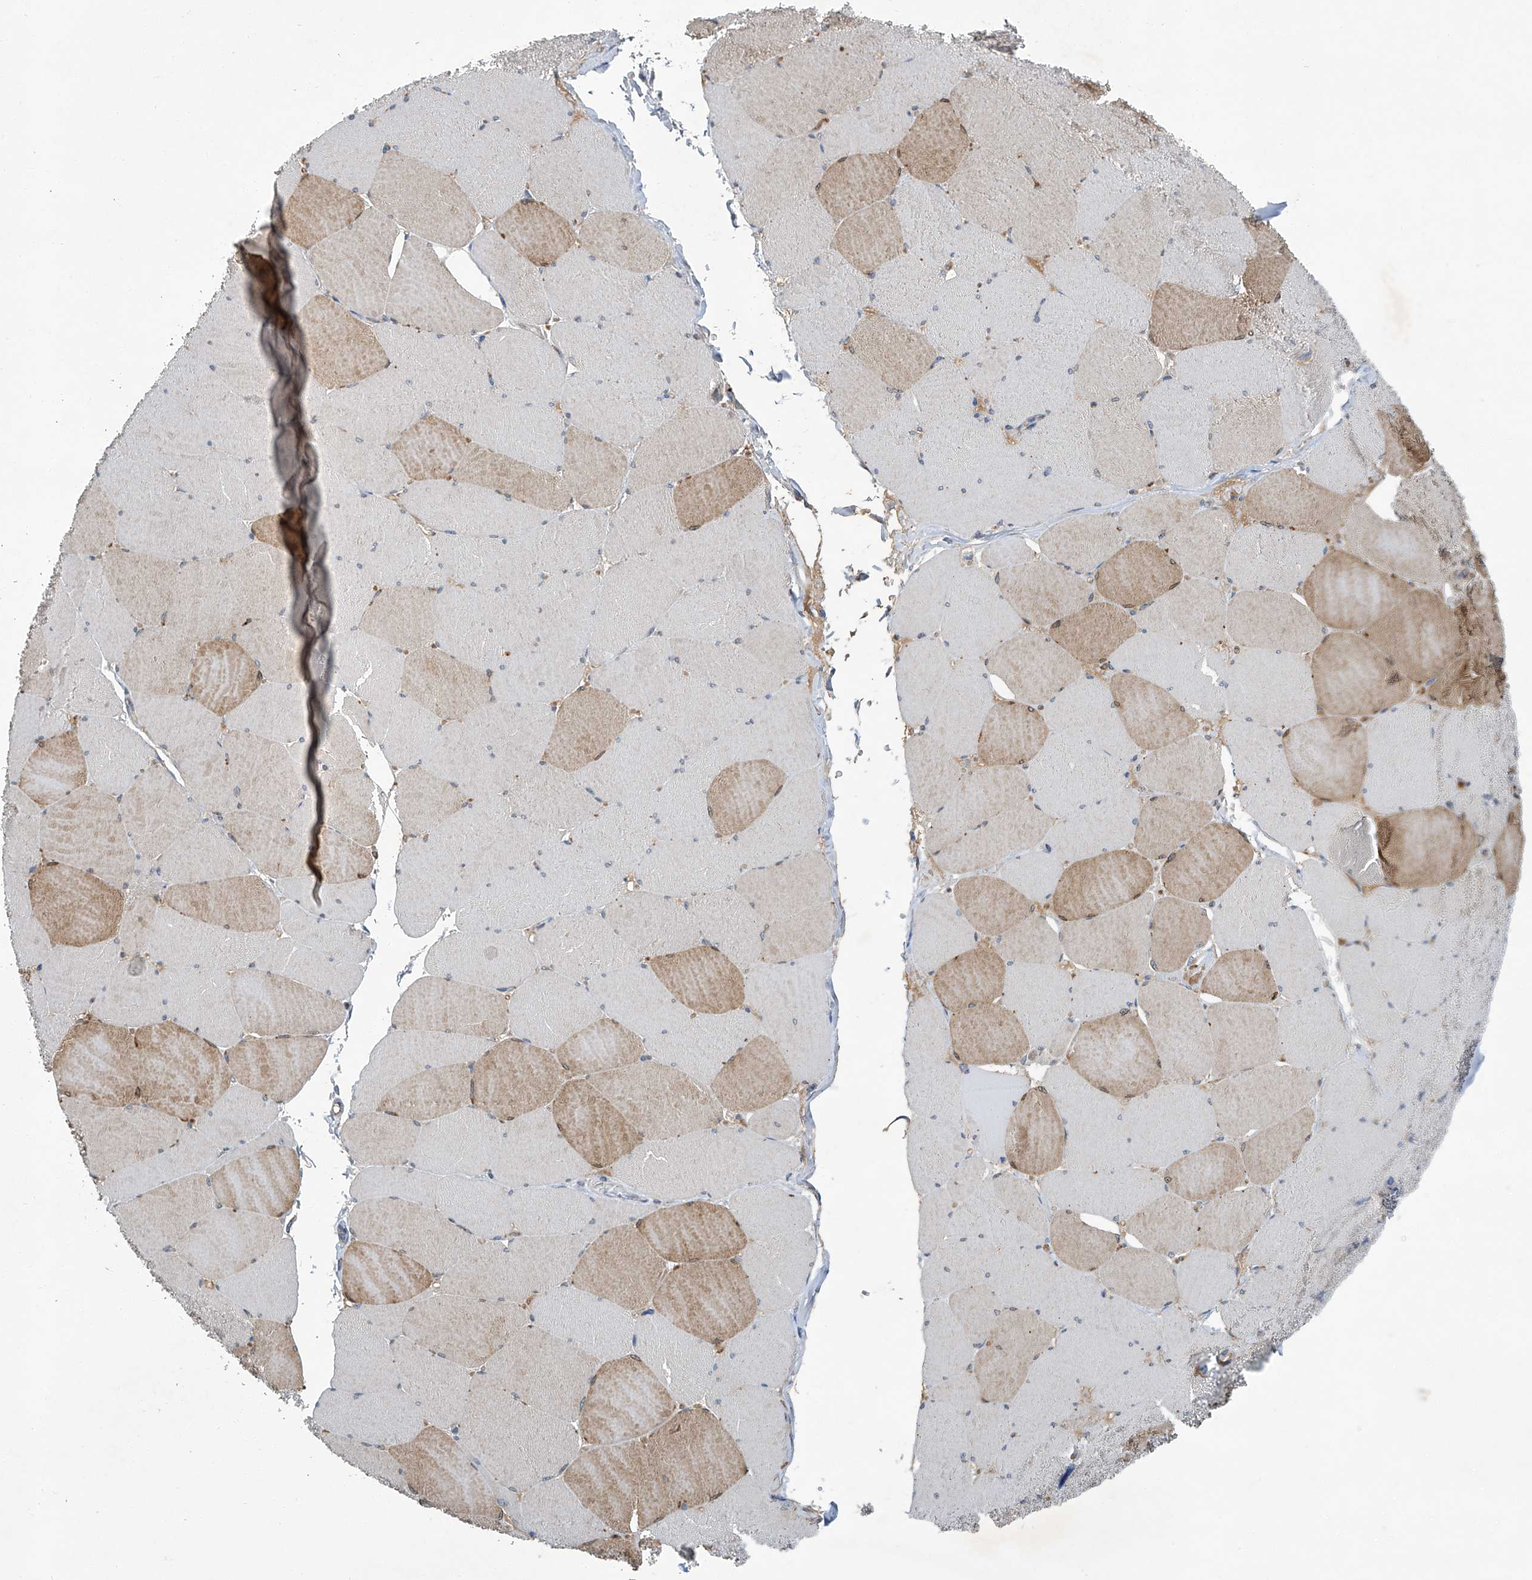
{"staining": {"intensity": "moderate", "quantity": "25%-75%", "location": "cytoplasmic/membranous"}, "tissue": "skeletal muscle", "cell_type": "Myocytes", "image_type": "normal", "snomed": [{"axis": "morphology", "description": "Normal tissue, NOS"}, {"axis": "topography", "description": "Skeletal muscle"}, {"axis": "topography", "description": "Head-Neck"}], "caption": "This histopathology image reveals IHC staining of benign human skeletal muscle, with medium moderate cytoplasmic/membranous positivity in approximately 25%-75% of myocytes.", "gene": "FAM167A", "patient": {"sex": "male", "age": 66}}